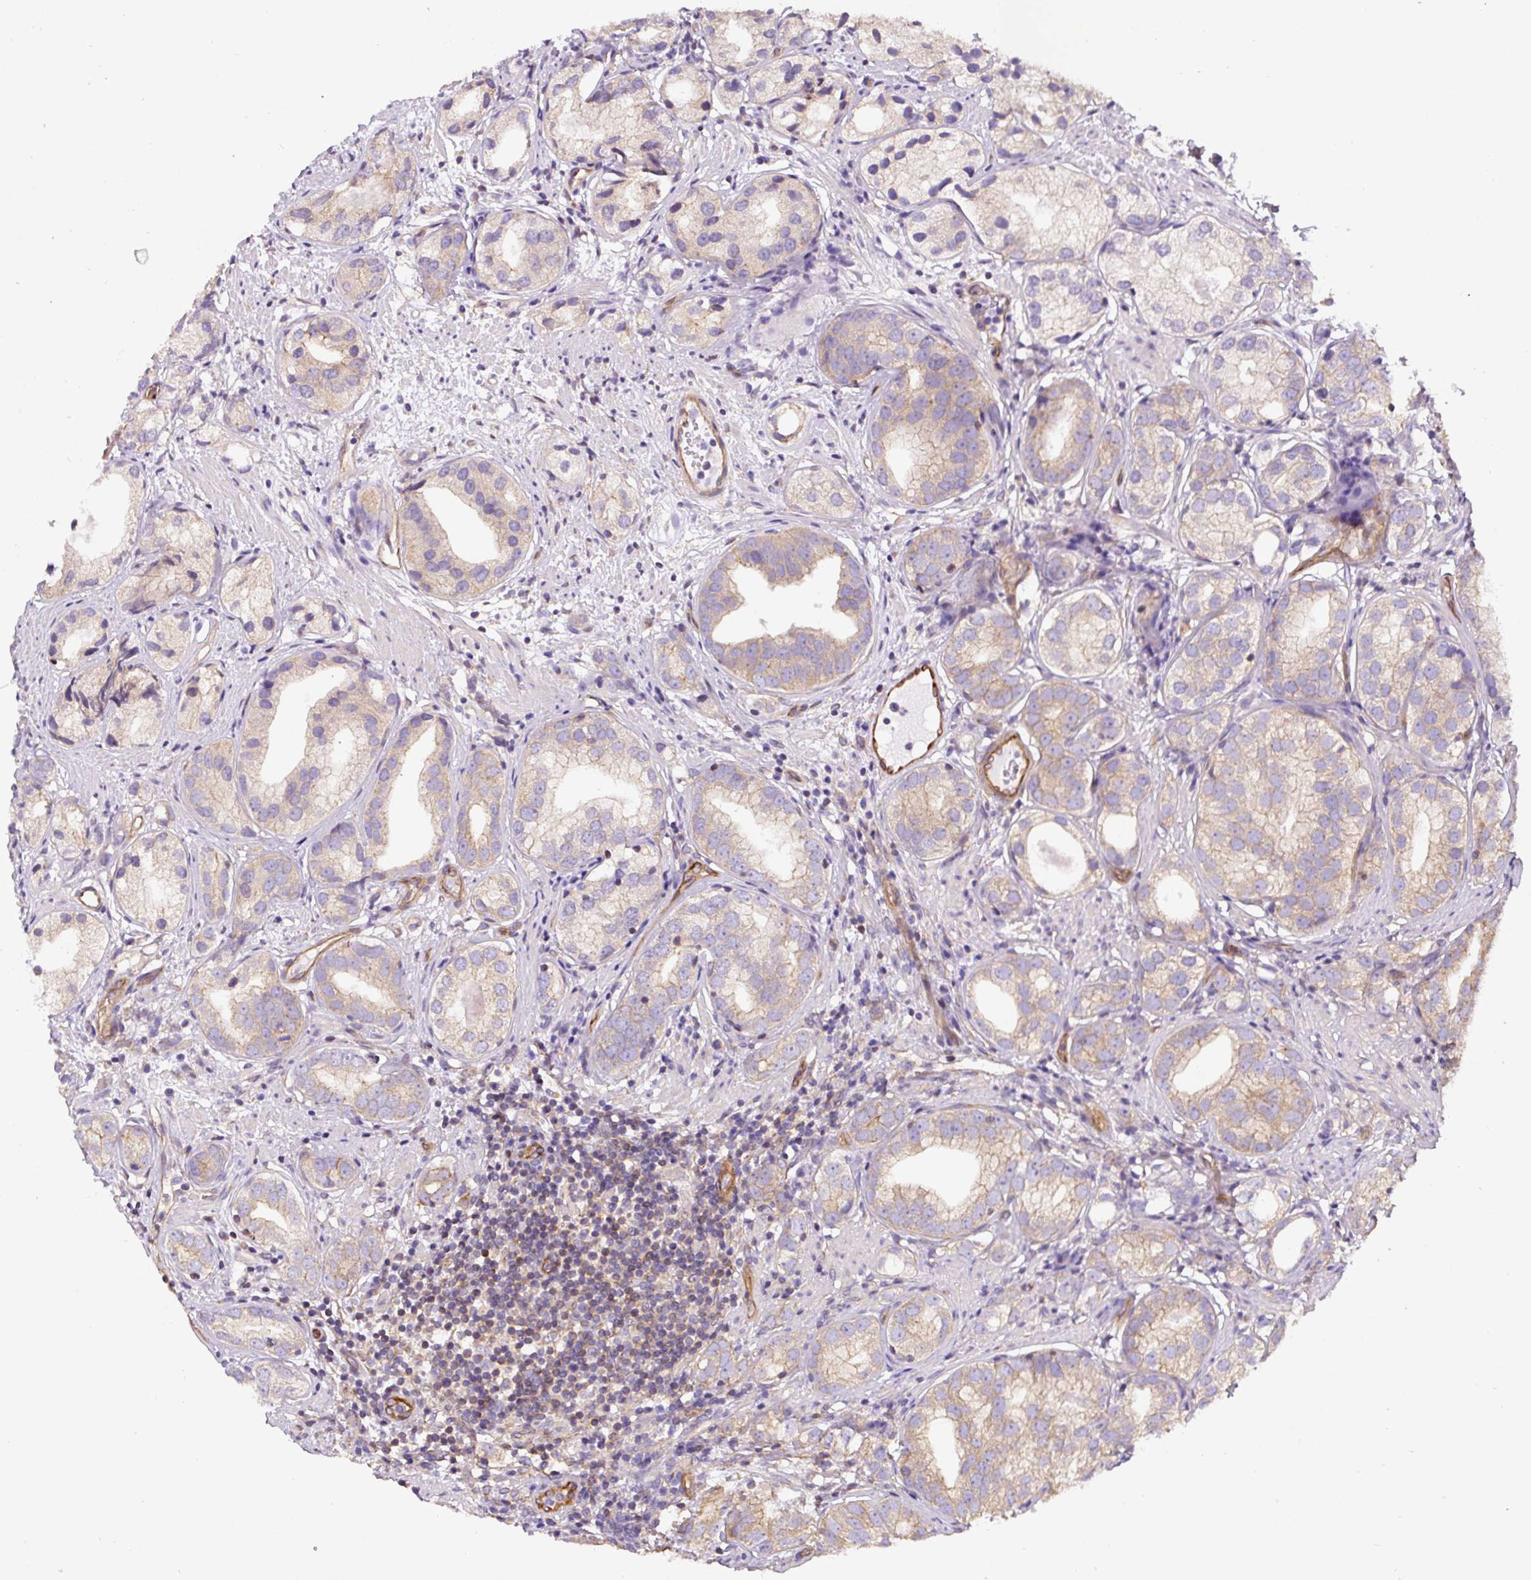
{"staining": {"intensity": "weak", "quantity": "25%-75%", "location": "cytoplasmic/membranous"}, "tissue": "prostate cancer", "cell_type": "Tumor cells", "image_type": "cancer", "snomed": [{"axis": "morphology", "description": "Adenocarcinoma, High grade"}, {"axis": "topography", "description": "Prostate"}], "caption": "Weak cytoplasmic/membranous staining is present in about 25%-75% of tumor cells in prostate cancer. Ihc stains the protein of interest in brown and the nuclei are stained blue.", "gene": "DCTN1", "patient": {"sex": "male", "age": 82}}